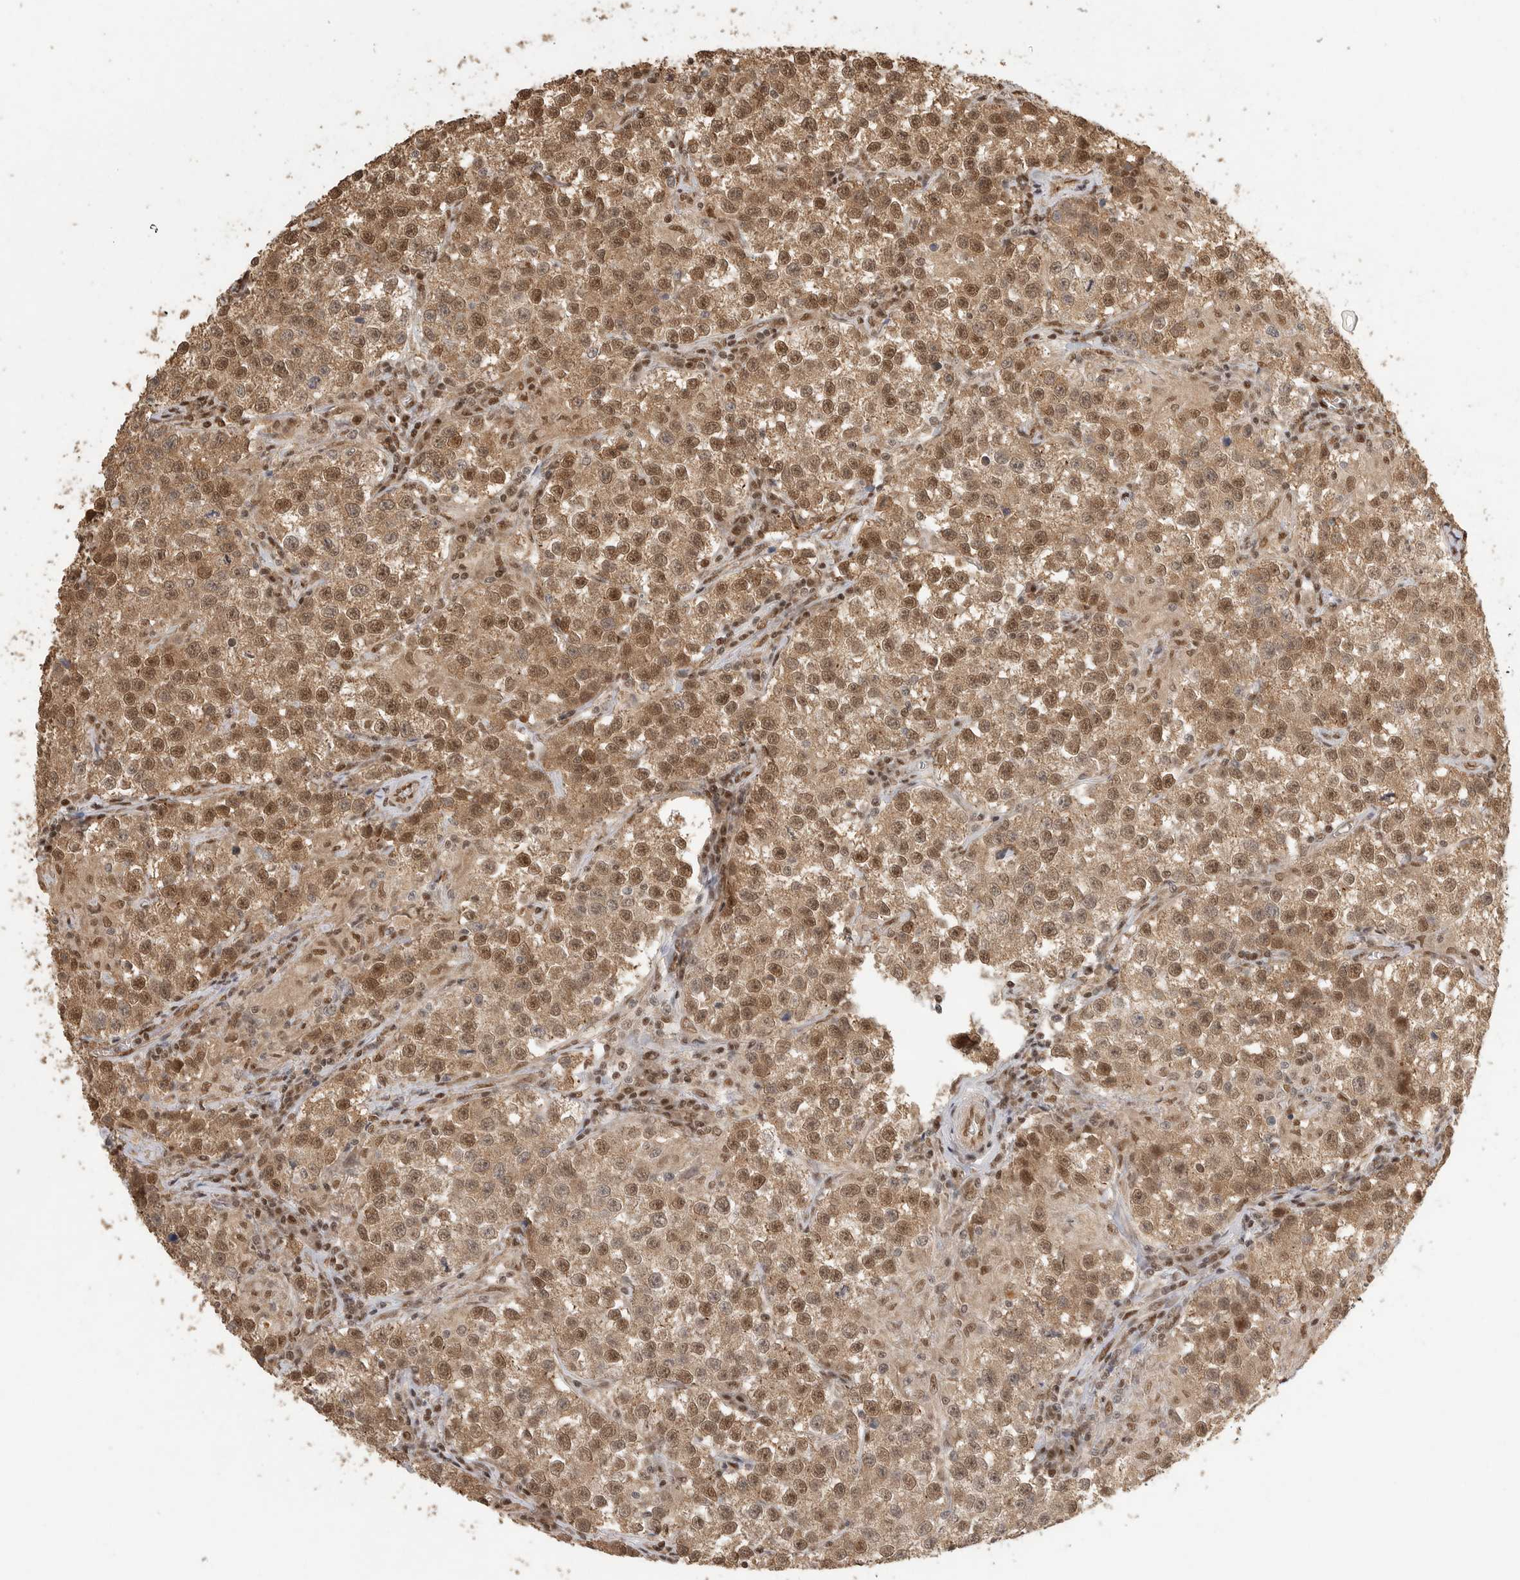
{"staining": {"intensity": "strong", "quantity": ">75%", "location": "cytoplasmic/membranous,nuclear"}, "tissue": "testis cancer", "cell_type": "Tumor cells", "image_type": "cancer", "snomed": [{"axis": "morphology", "description": "Seminoma, NOS"}, {"axis": "morphology", "description": "Carcinoma, Embryonal, NOS"}, {"axis": "topography", "description": "Testis"}], "caption": "Strong cytoplasmic/membranous and nuclear positivity for a protein is present in approximately >75% of tumor cells of testis cancer (seminoma) using IHC.", "gene": "DFFA", "patient": {"sex": "male", "age": 43}}